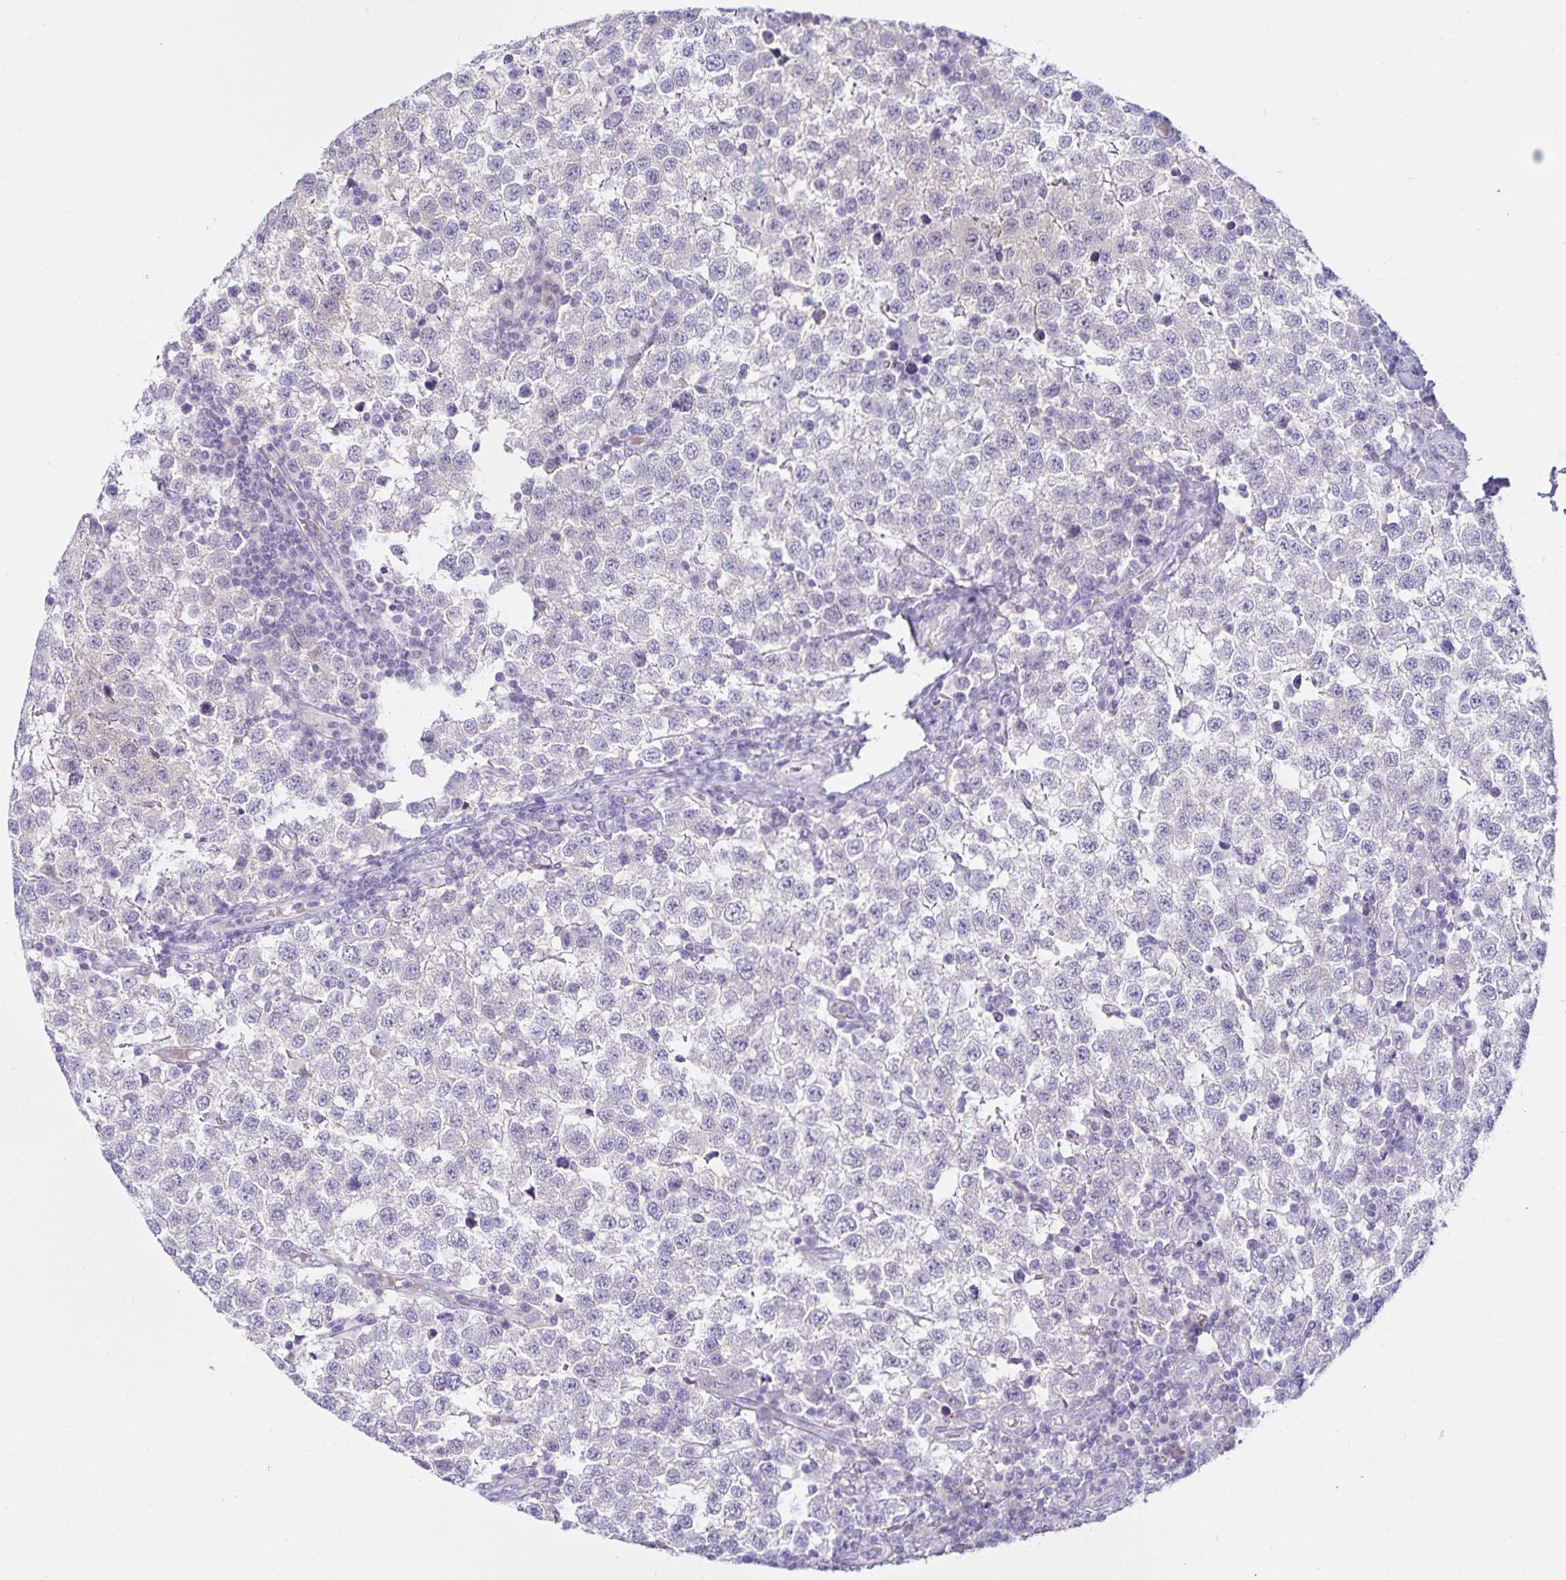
{"staining": {"intensity": "negative", "quantity": "none", "location": "none"}, "tissue": "testis cancer", "cell_type": "Tumor cells", "image_type": "cancer", "snomed": [{"axis": "morphology", "description": "Seminoma, NOS"}, {"axis": "topography", "description": "Testis"}], "caption": "This photomicrograph is of testis seminoma stained with immunohistochemistry to label a protein in brown with the nuclei are counter-stained blue. There is no expression in tumor cells.", "gene": "MON2", "patient": {"sex": "male", "age": 34}}